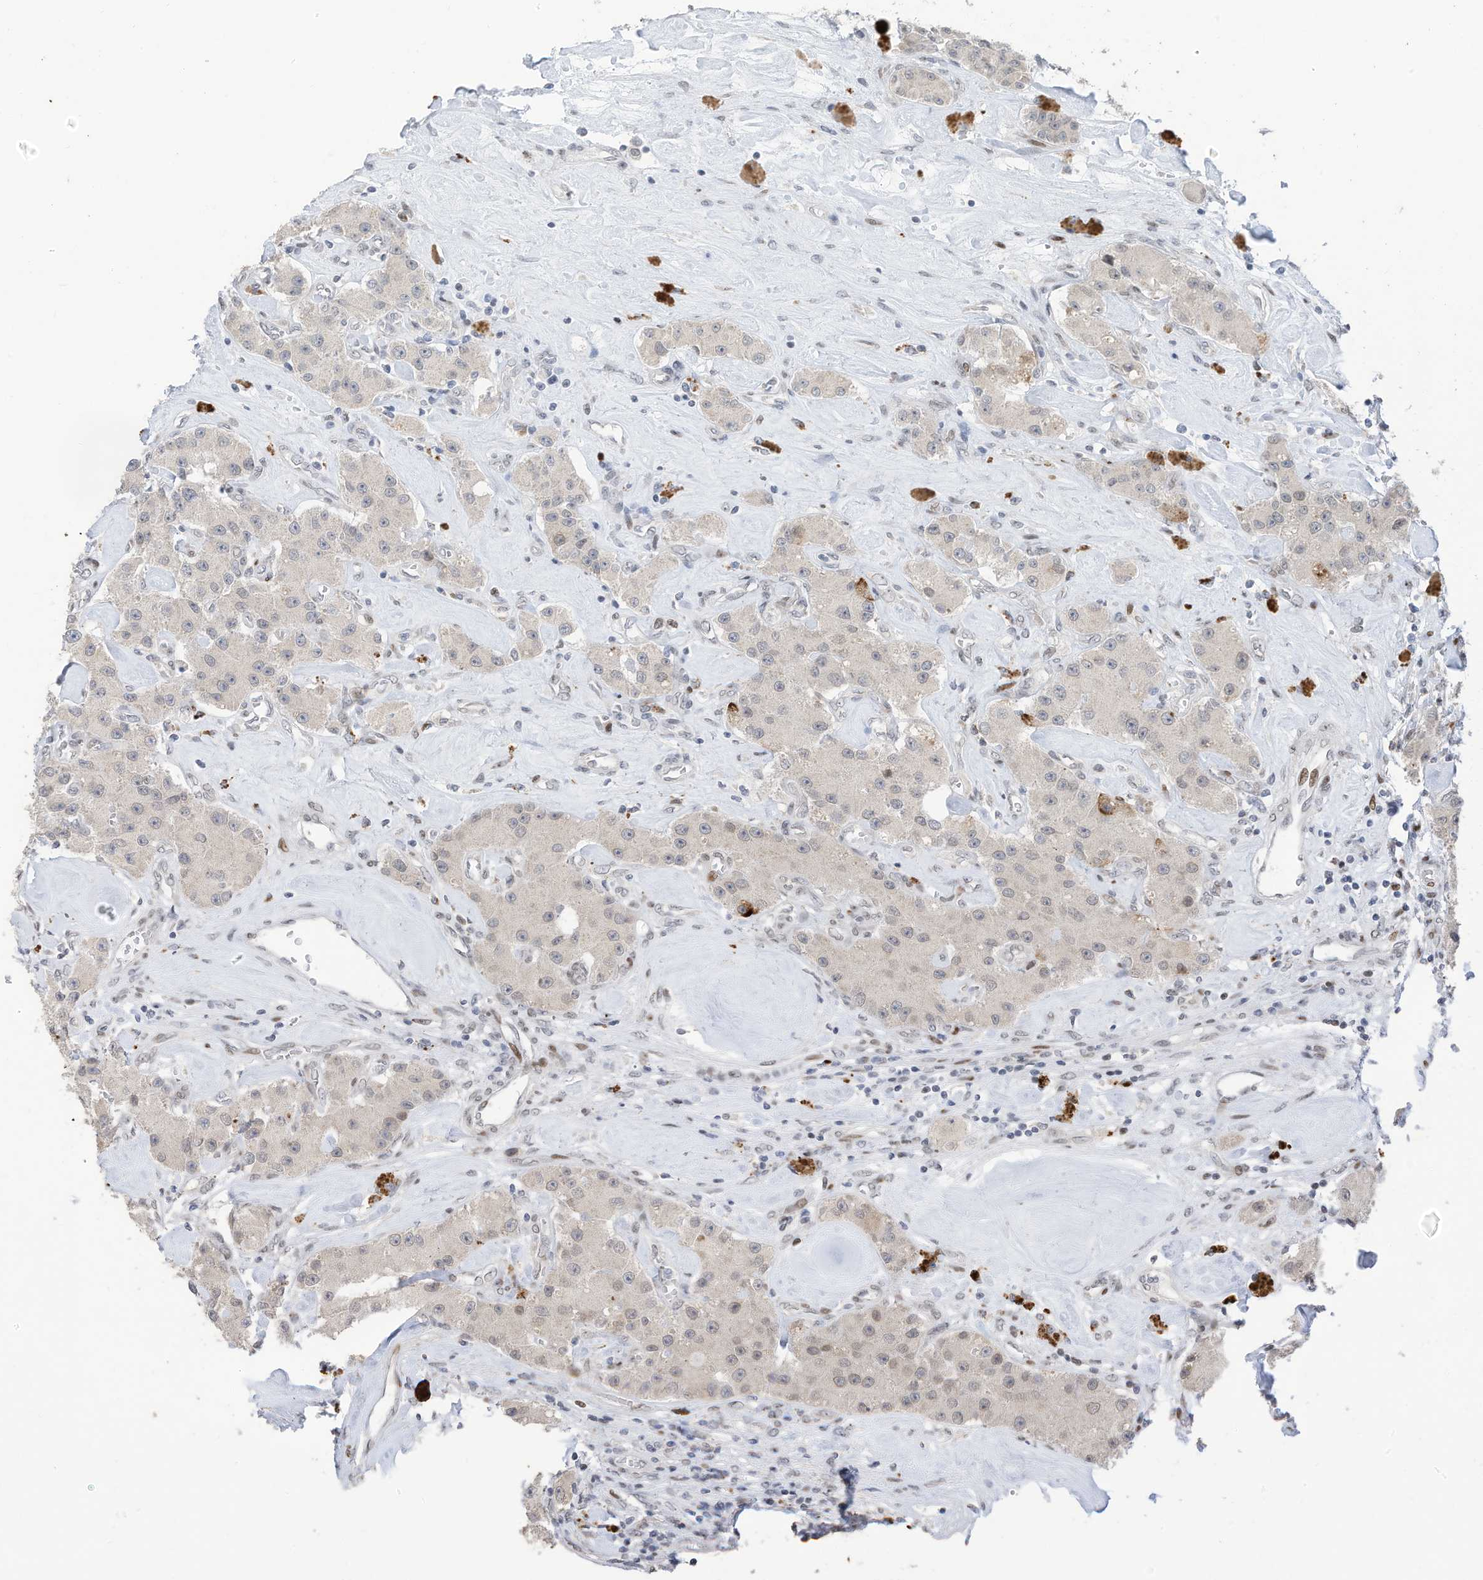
{"staining": {"intensity": "weak", "quantity": "<25%", "location": "nuclear"}, "tissue": "carcinoid", "cell_type": "Tumor cells", "image_type": "cancer", "snomed": [{"axis": "morphology", "description": "Carcinoid, malignant, NOS"}, {"axis": "topography", "description": "Pancreas"}], "caption": "Carcinoid (malignant) was stained to show a protein in brown. There is no significant expression in tumor cells.", "gene": "RABL3", "patient": {"sex": "male", "age": 41}}